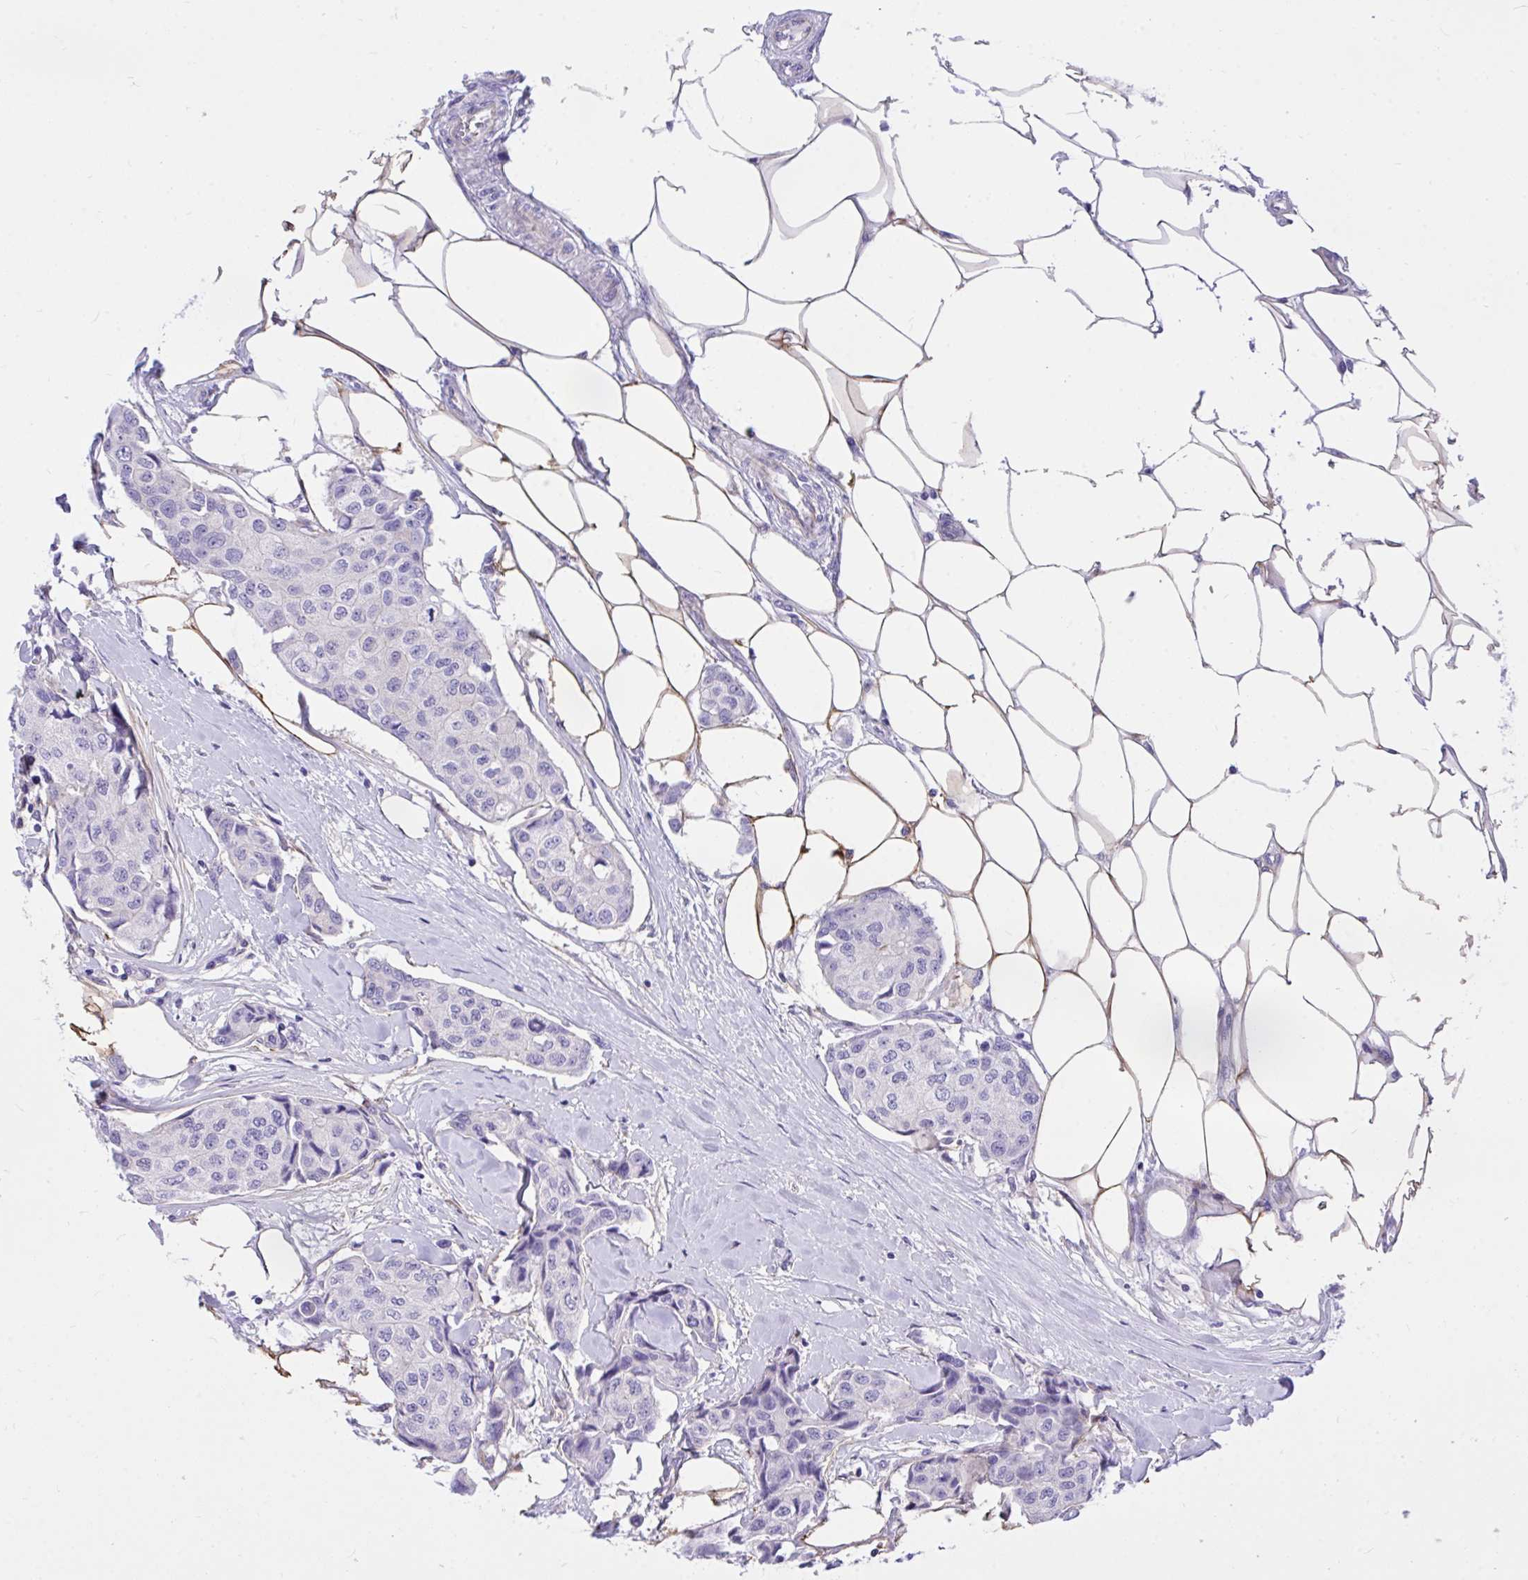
{"staining": {"intensity": "negative", "quantity": "none", "location": "none"}, "tissue": "breast cancer", "cell_type": "Tumor cells", "image_type": "cancer", "snomed": [{"axis": "morphology", "description": "Duct carcinoma"}, {"axis": "topography", "description": "Breast"}, {"axis": "topography", "description": "Lymph node"}], "caption": "This is a histopathology image of IHC staining of breast cancer (invasive ductal carcinoma), which shows no staining in tumor cells. (DAB (3,3'-diaminobenzidine) immunohistochemistry (IHC) visualized using brightfield microscopy, high magnification).", "gene": "TLN2", "patient": {"sex": "female", "age": 80}}